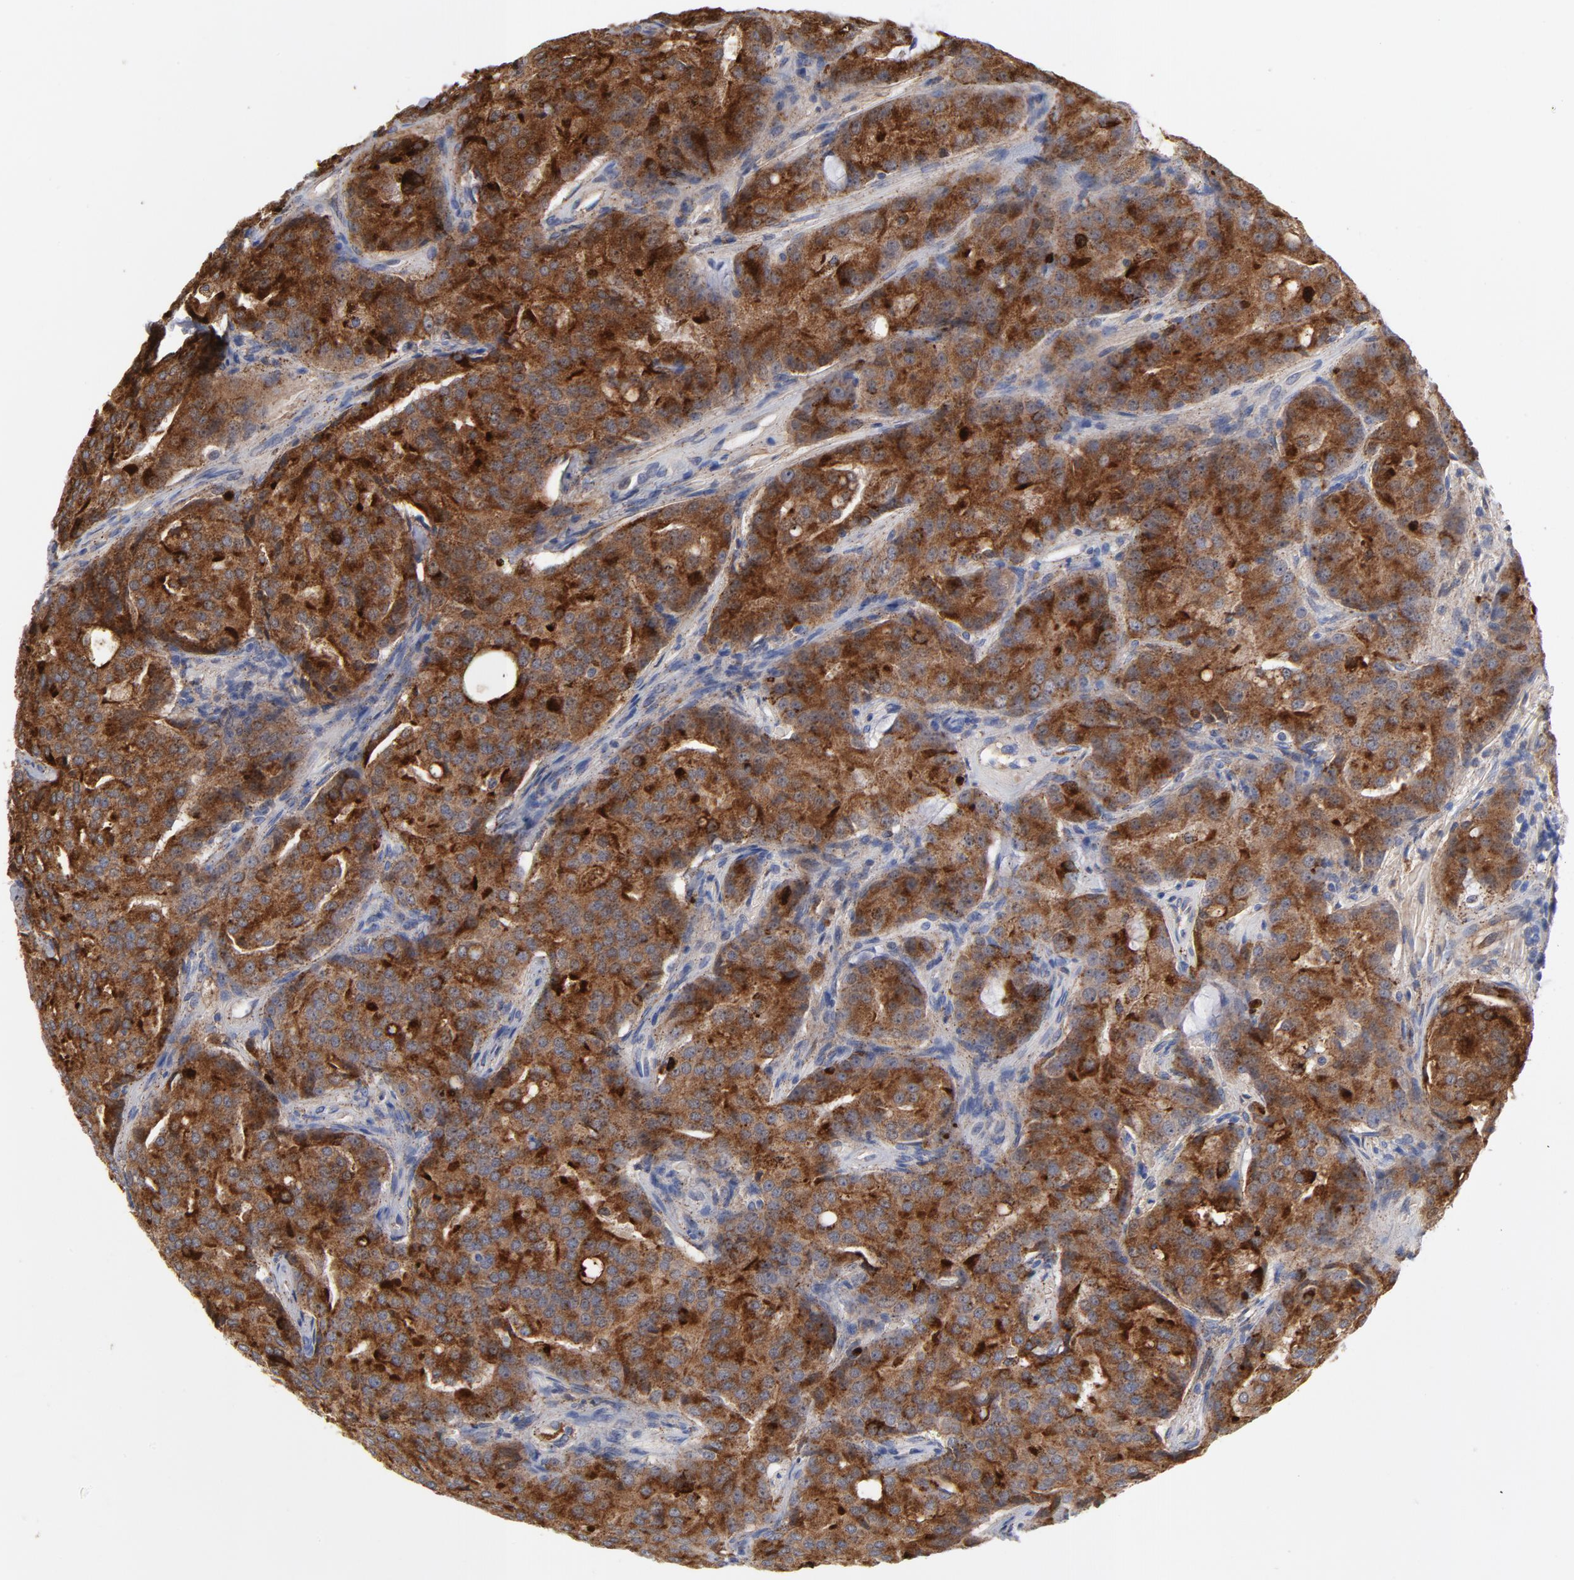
{"staining": {"intensity": "strong", "quantity": ">75%", "location": "cytoplasmic/membranous"}, "tissue": "prostate cancer", "cell_type": "Tumor cells", "image_type": "cancer", "snomed": [{"axis": "morphology", "description": "Adenocarcinoma, High grade"}, {"axis": "topography", "description": "Prostate"}], "caption": "Immunohistochemical staining of adenocarcinoma (high-grade) (prostate) shows strong cytoplasmic/membranous protein positivity in approximately >75% of tumor cells.", "gene": "CPE", "patient": {"sex": "male", "age": 72}}